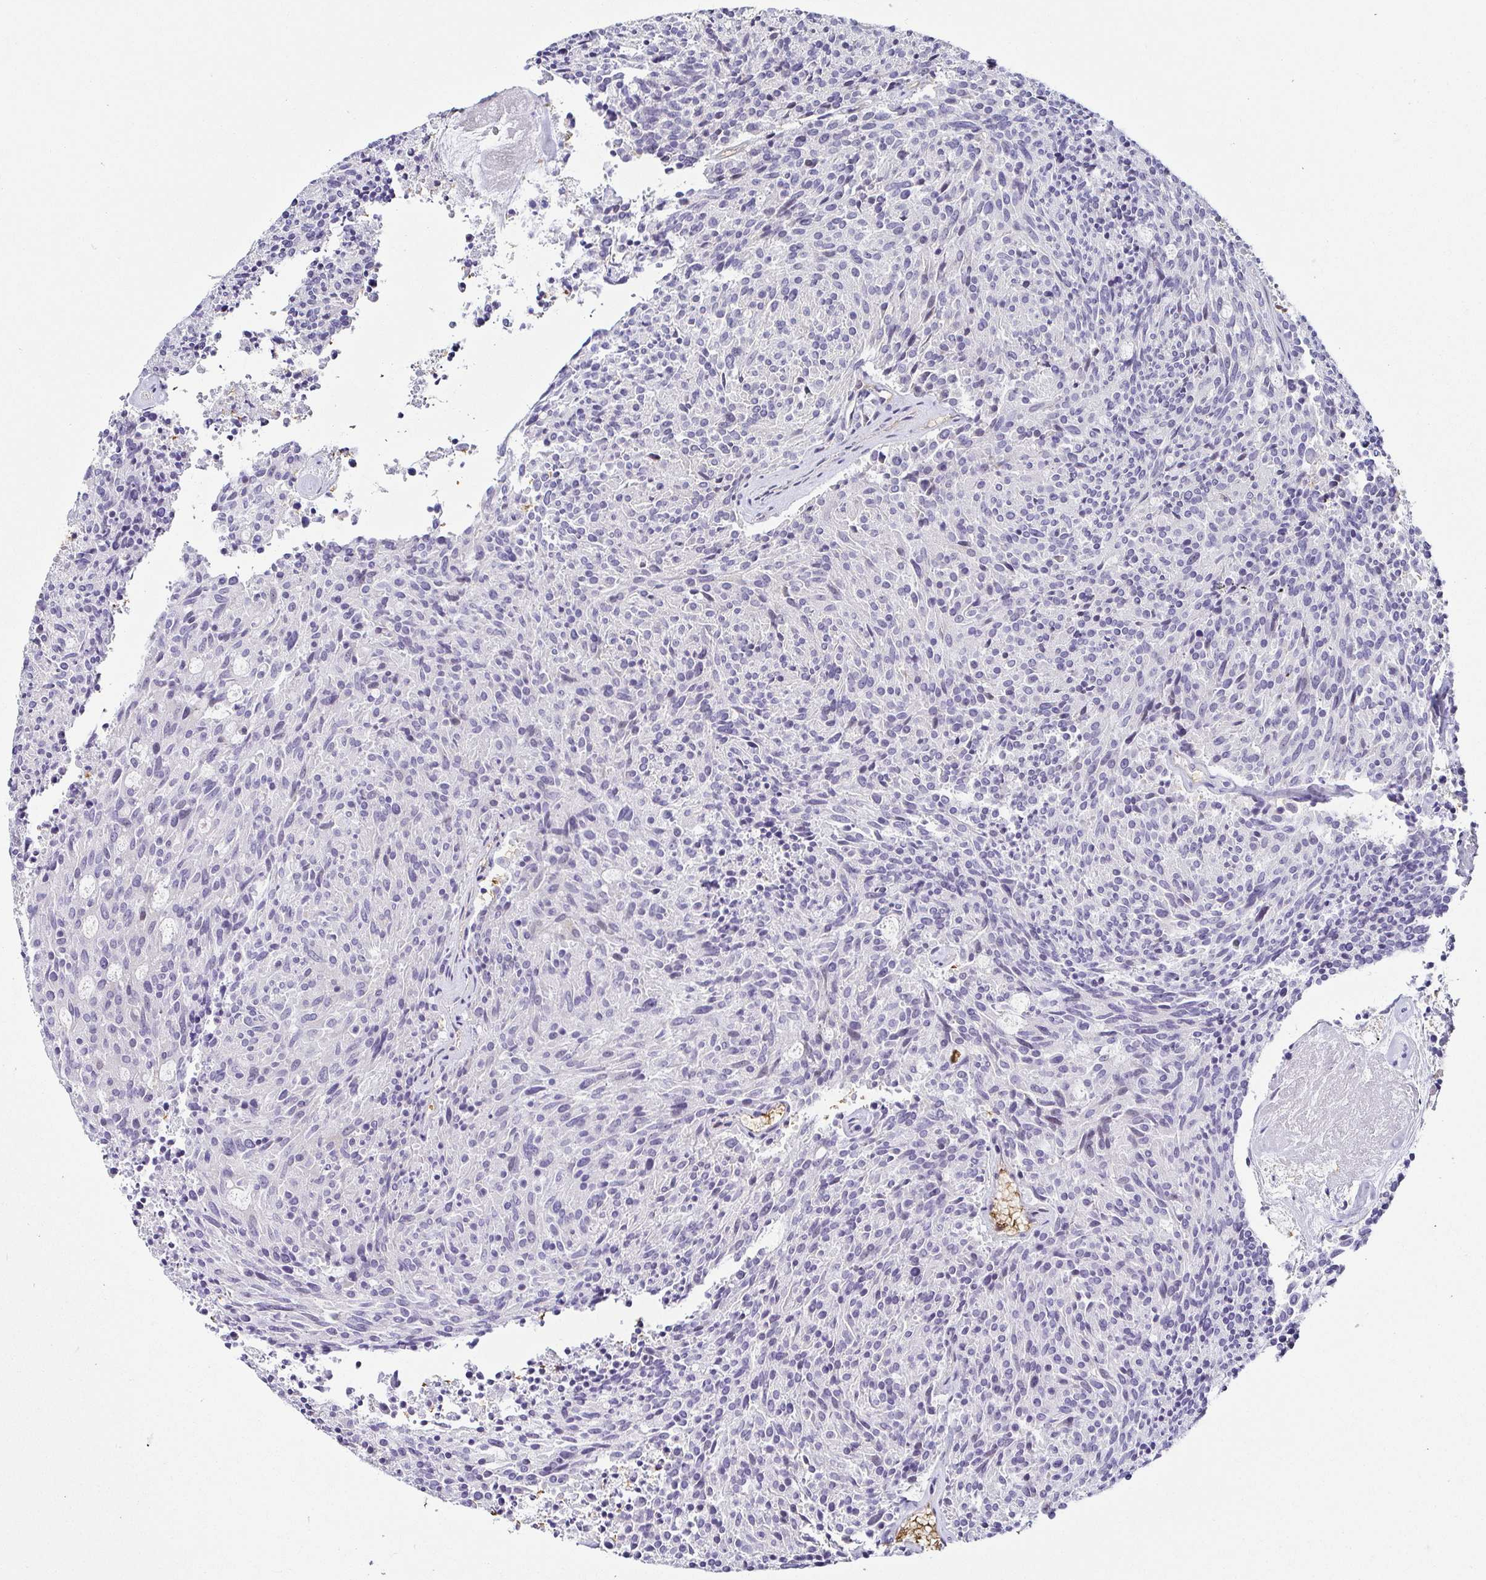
{"staining": {"intensity": "negative", "quantity": "none", "location": "none"}, "tissue": "carcinoid", "cell_type": "Tumor cells", "image_type": "cancer", "snomed": [{"axis": "morphology", "description": "Carcinoid, malignant, NOS"}, {"axis": "topography", "description": "Pancreas"}], "caption": "This is a histopathology image of immunohistochemistry (IHC) staining of carcinoid (malignant), which shows no staining in tumor cells. (Stains: DAB immunohistochemistry (IHC) with hematoxylin counter stain, Microscopy: brightfield microscopy at high magnification).", "gene": "FAM162B", "patient": {"sex": "female", "age": 54}}